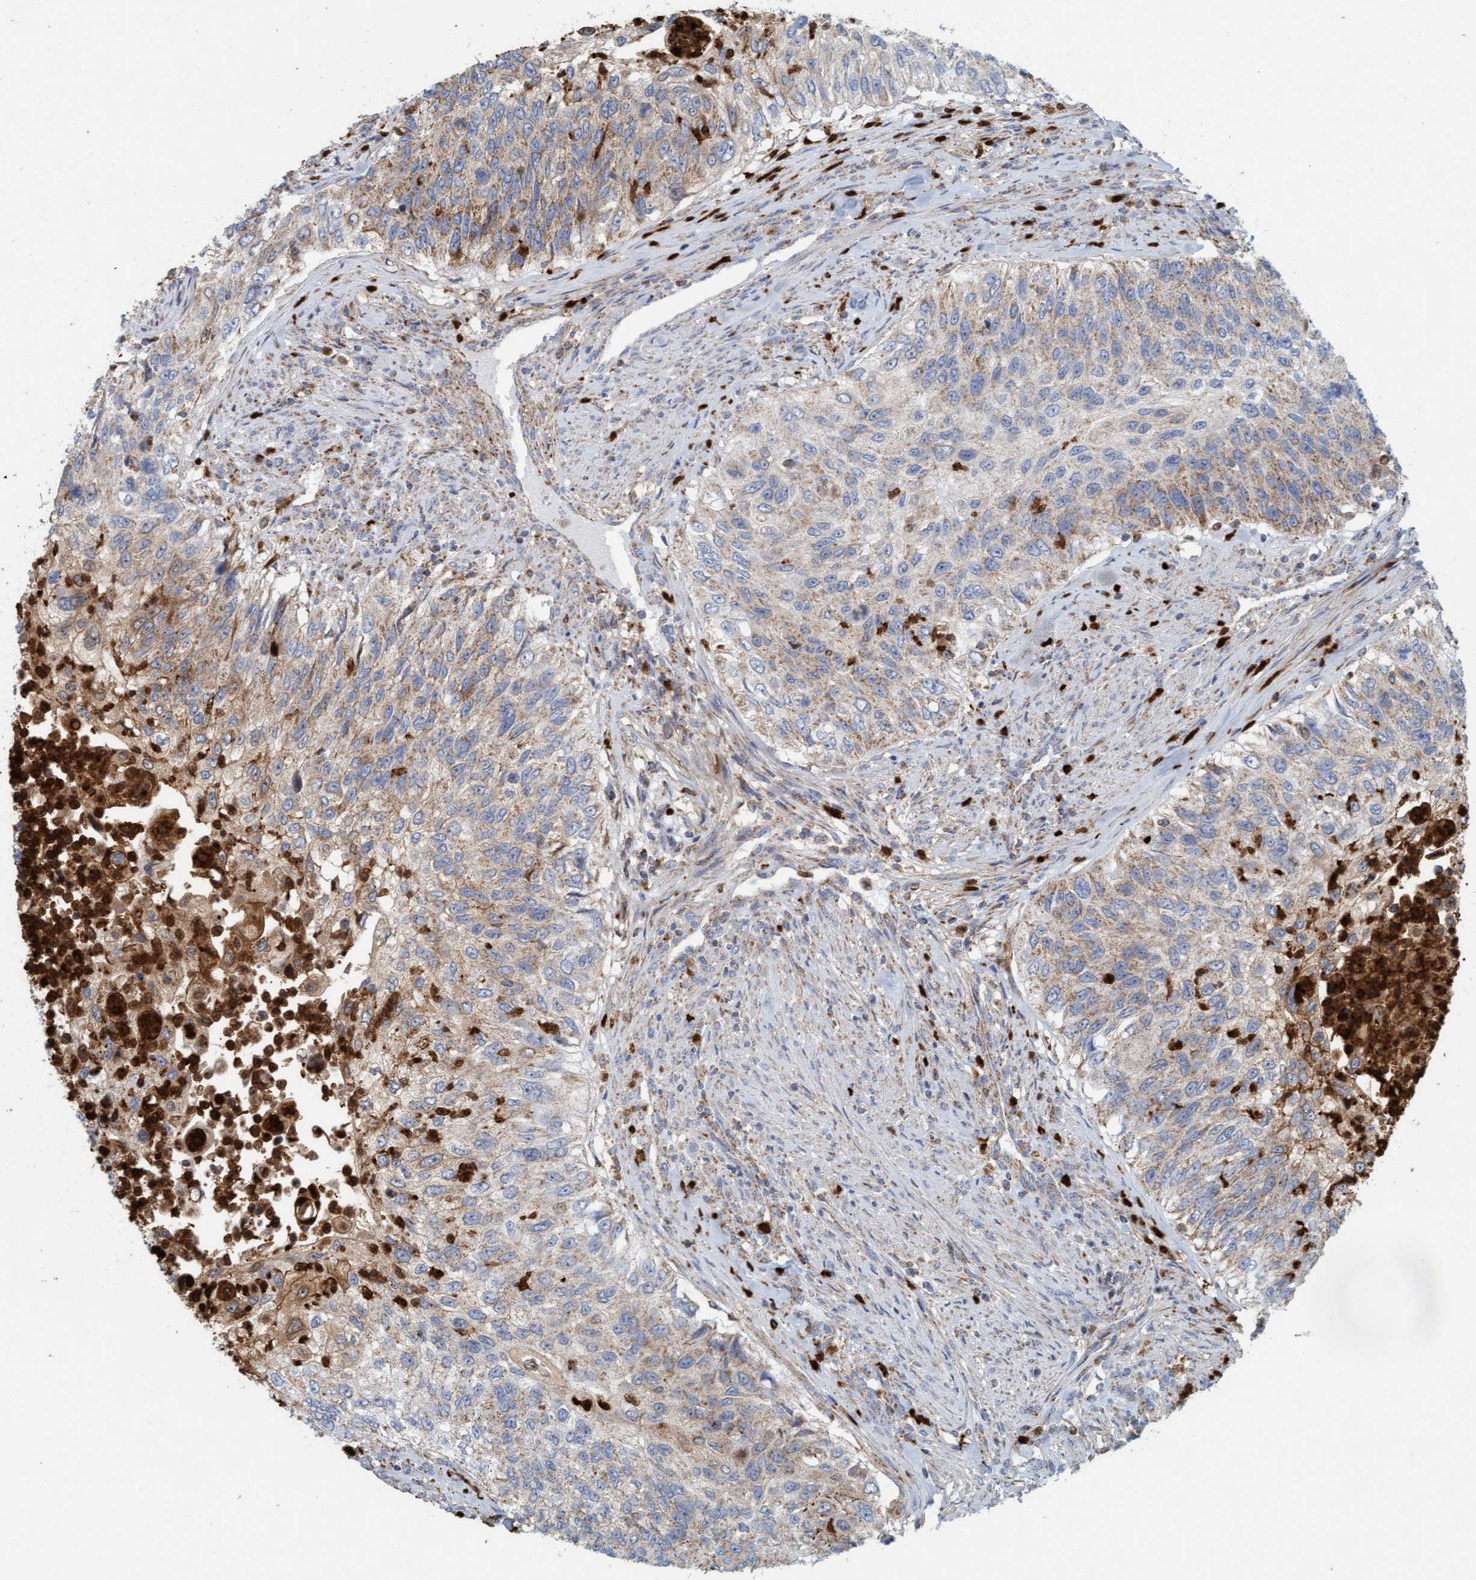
{"staining": {"intensity": "weak", "quantity": "25%-75%", "location": "cytoplasmic/membranous"}, "tissue": "urothelial cancer", "cell_type": "Tumor cells", "image_type": "cancer", "snomed": [{"axis": "morphology", "description": "Urothelial carcinoma, High grade"}, {"axis": "topography", "description": "Urinary bladder"}], "caption": "Urothelial carcinoma (high-grade) stained with a protein marker exhibits weak staining in tumor cells.", "gene": "B9D1", "patient": {"sex": "female", "age": 60}}